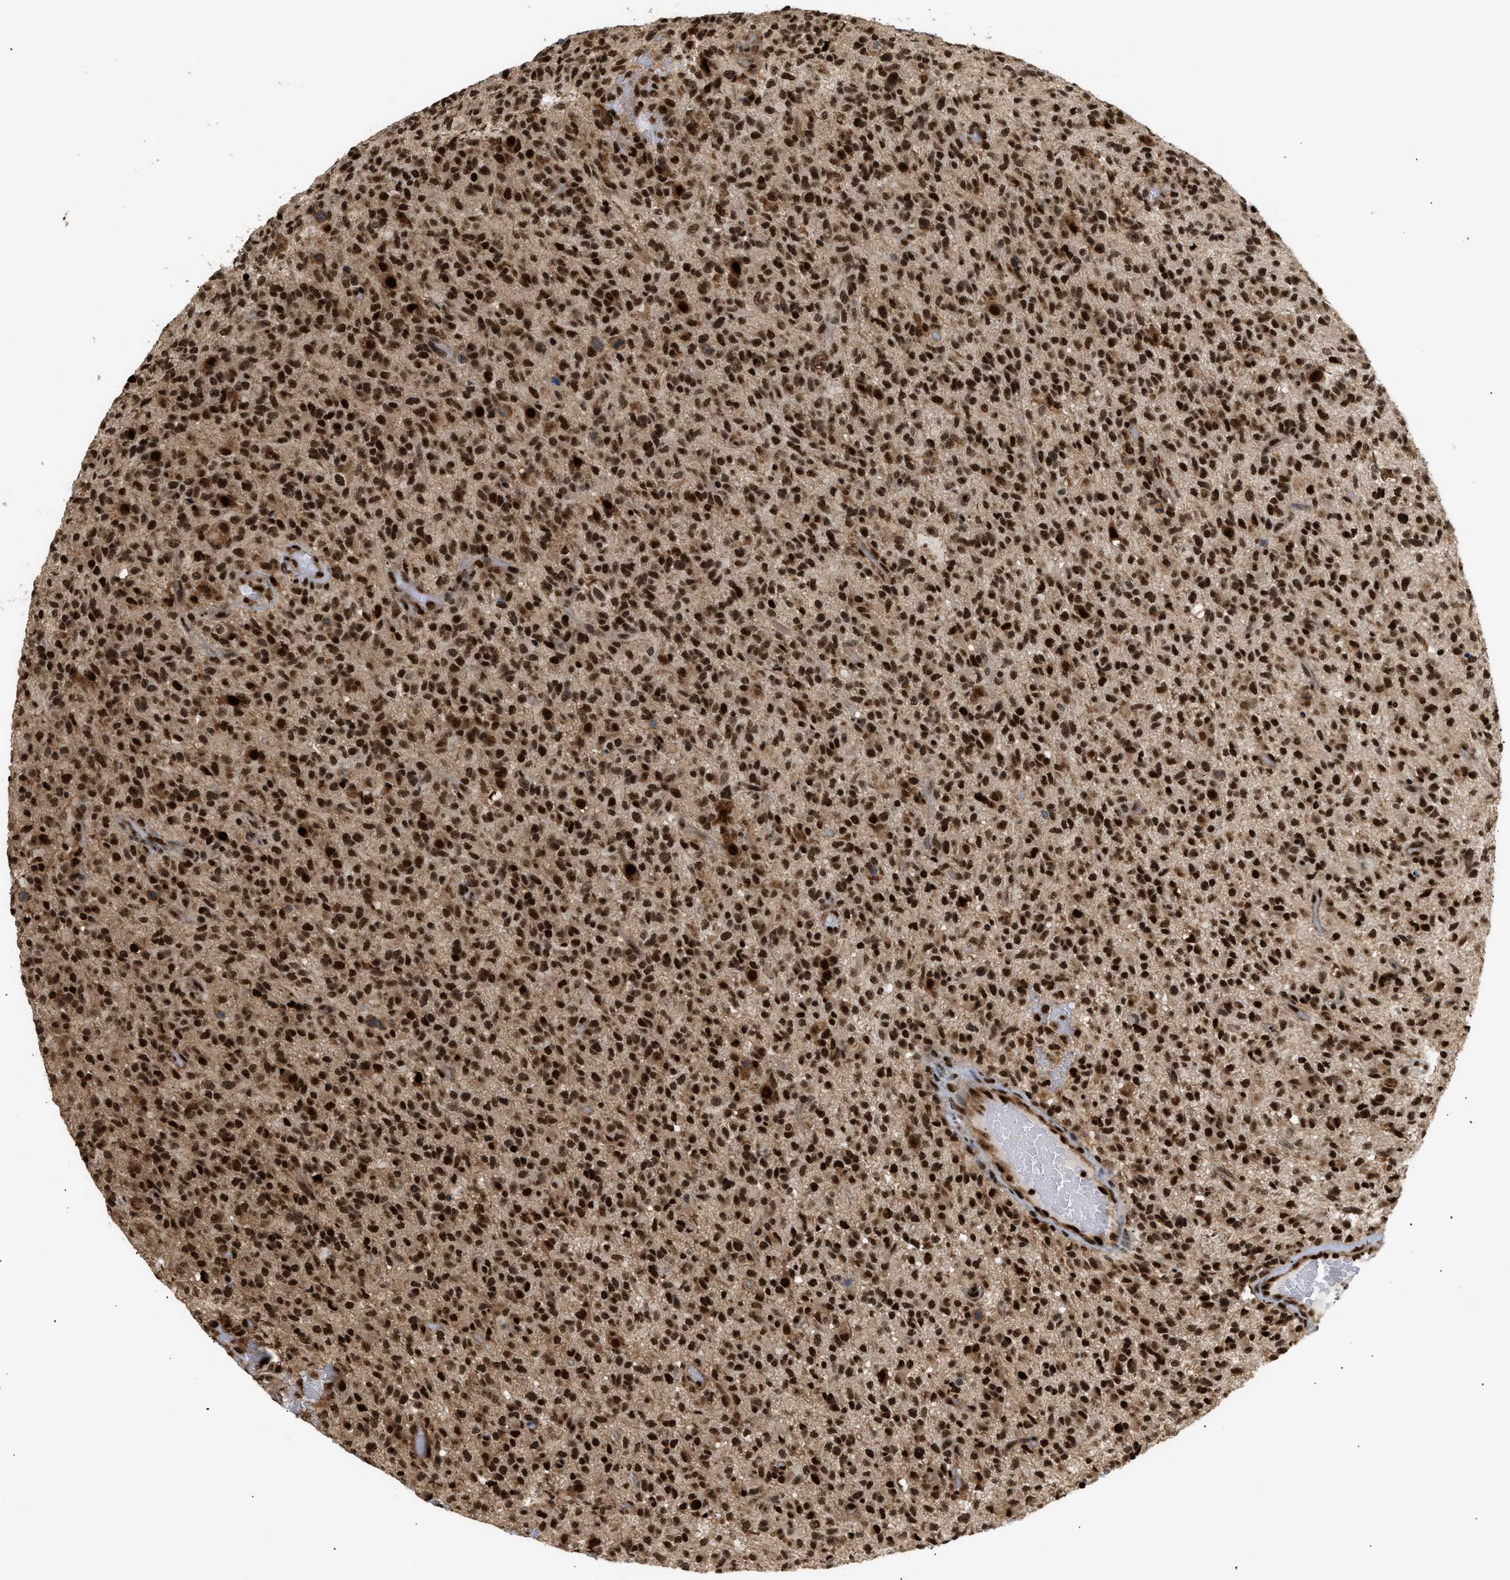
{"staining": {"intensity": "strong", "quantity": ">75%", "location": "cytoplasmic/membranous,nuclear"}, "tissue": "glioma", "cell_type": "Tumor cells", "image_type": "cancer", "snomed": [{"axis": "morphology", "description": "Glioma, malignant, High grade"}, {"axis": "topography", "description": "Brain"}], "caption": "A high amount of strong cytoplasmic/membranous and nuclear positivity is present in approximately >75% of tumor cells in glioma tissue. Using DAB (3,3'-diaminobenzidine) (brown) and hematoxylin (blue) stains, captured at high magnification using brightfield microscopy.", "gene": "RBM5", "patient": {"sex": "male", "age": 71}}